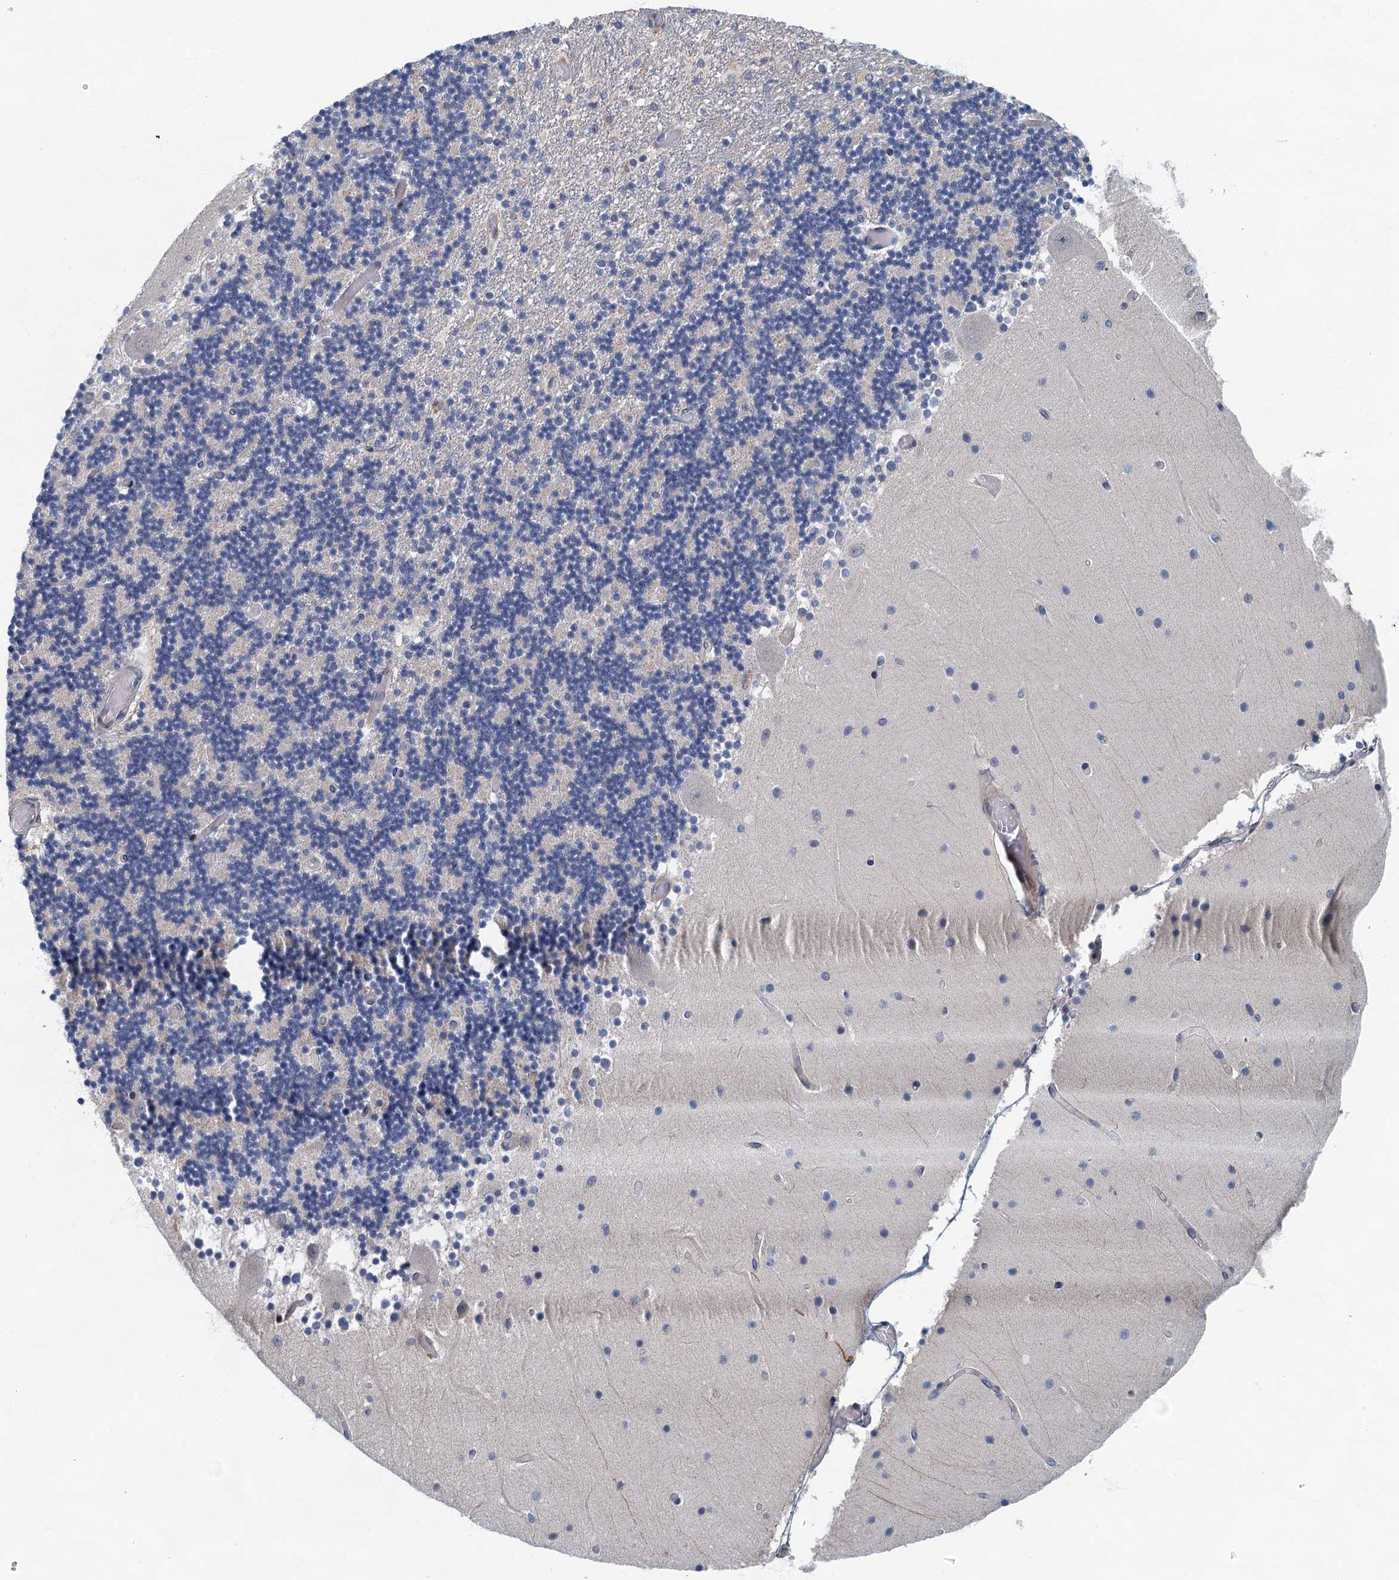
{"staining": {"intensity": "negative", "quantity": "none", "location": "none"}, "tissue": "cerebellum", "cell_type": "Cells in granular layer", "image_type": "normal", "snomed": [{"axis": "morphology", "description": "Normal tissue, NOS"}, {"axis": "topography", "description": "Cerebellum"}], "caption": "This is an immunohistochemistry (IHC) micrograph of normal cerebellum. There is no expression in cells in granular layer.", "gene": "CKAP2L", "patient": {"sex": "female", "age": 28}}